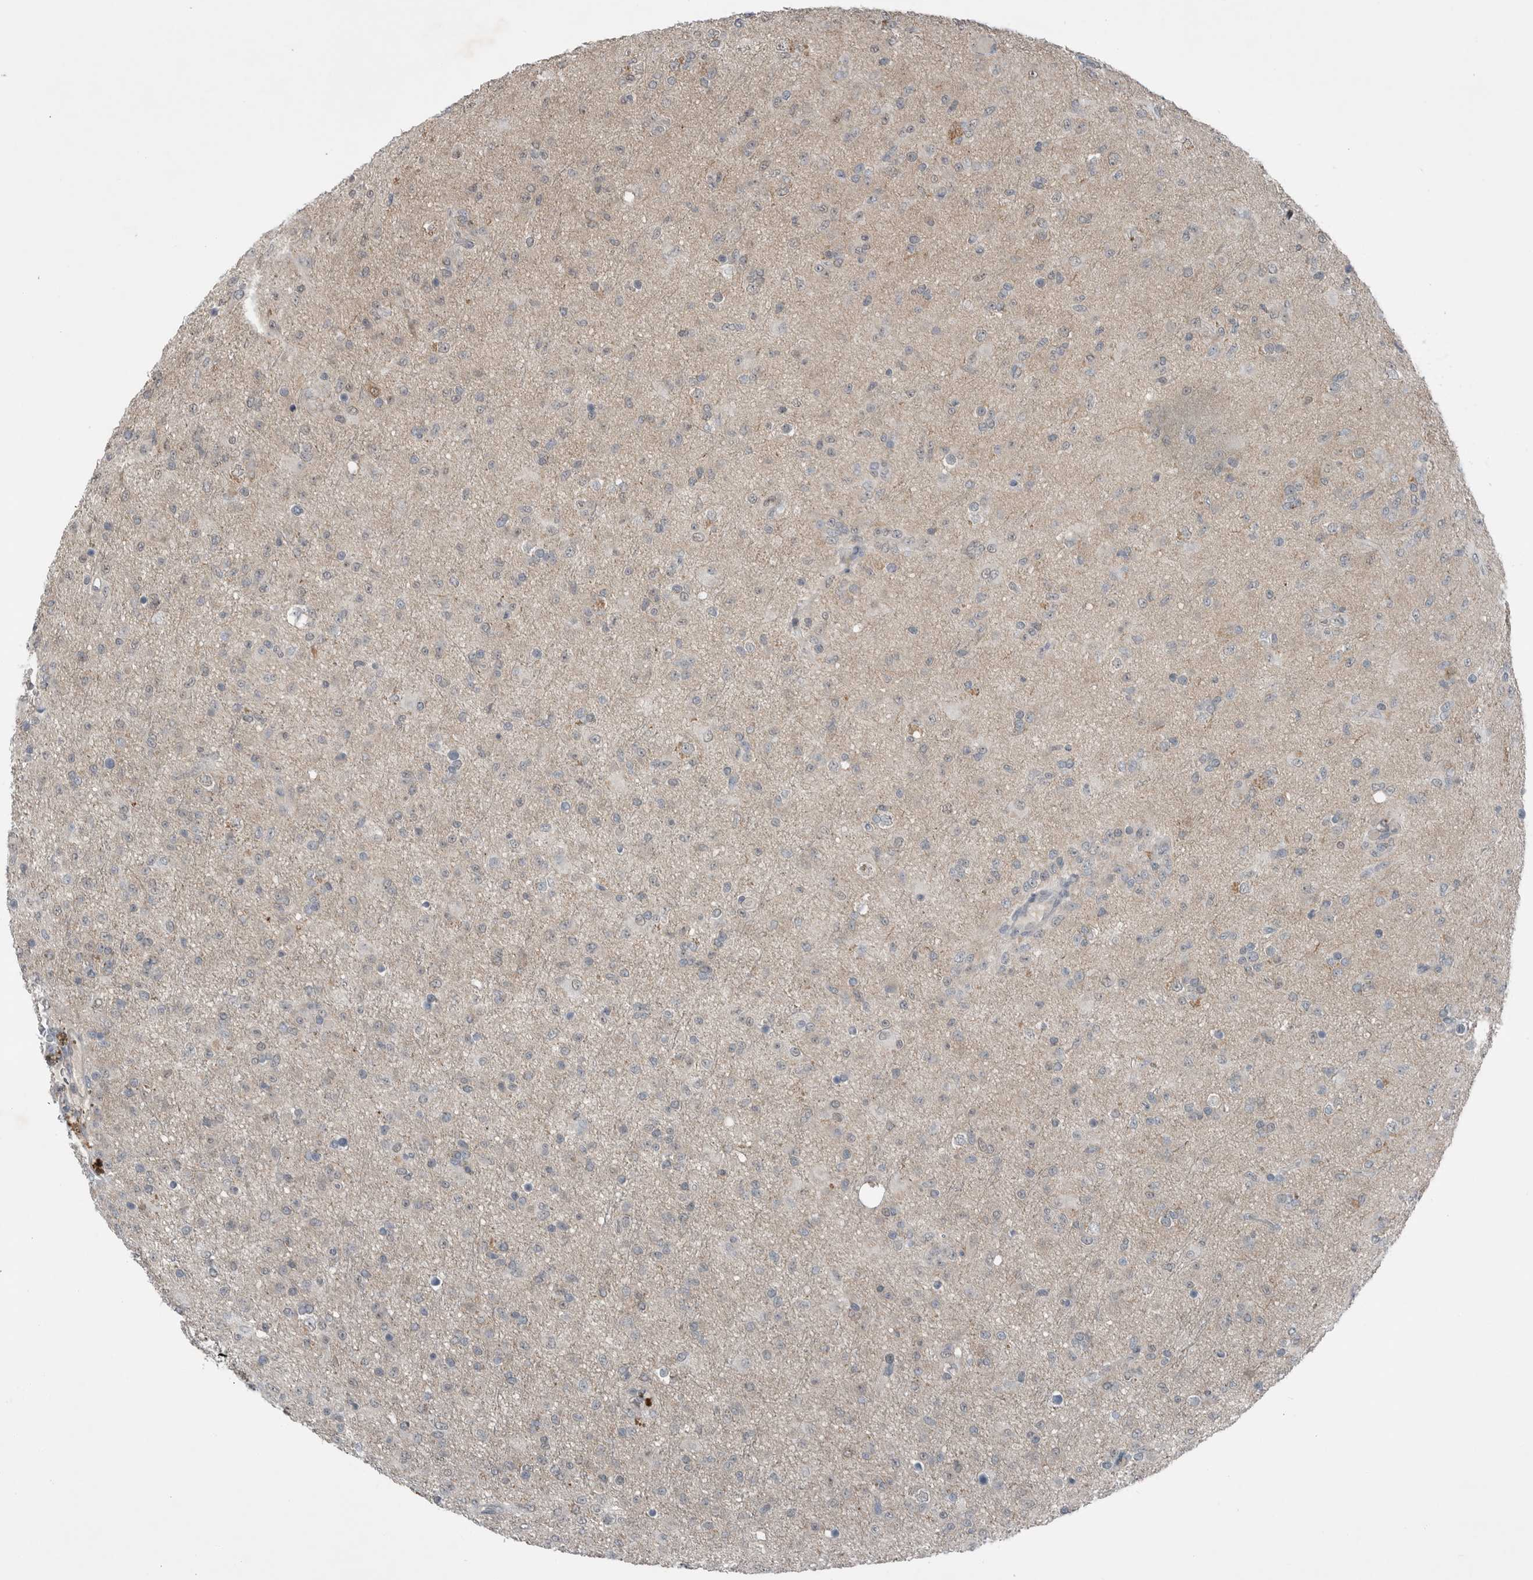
{"staining": {"intensity": "negative", "quantity": "none", "location": "none"}, "tissue": "glioma", "cell_type": "Tumor cells", "image_type": "cancer", "snomed": [{"axis": "morphology", "description": "Glioma, malignant, Low grade"}, {"axis": "topography", "description": "Brain"}], "caption": "Immunohistochemical staining of human malignant glioma (low-grade) shows no significant positivity in tumor cells. (Immunohistochemistry (ihc), brightfield microscopy, high magnification).", "gene": "MFAP3L", "patient": {"sex": "male", "age": 65}}